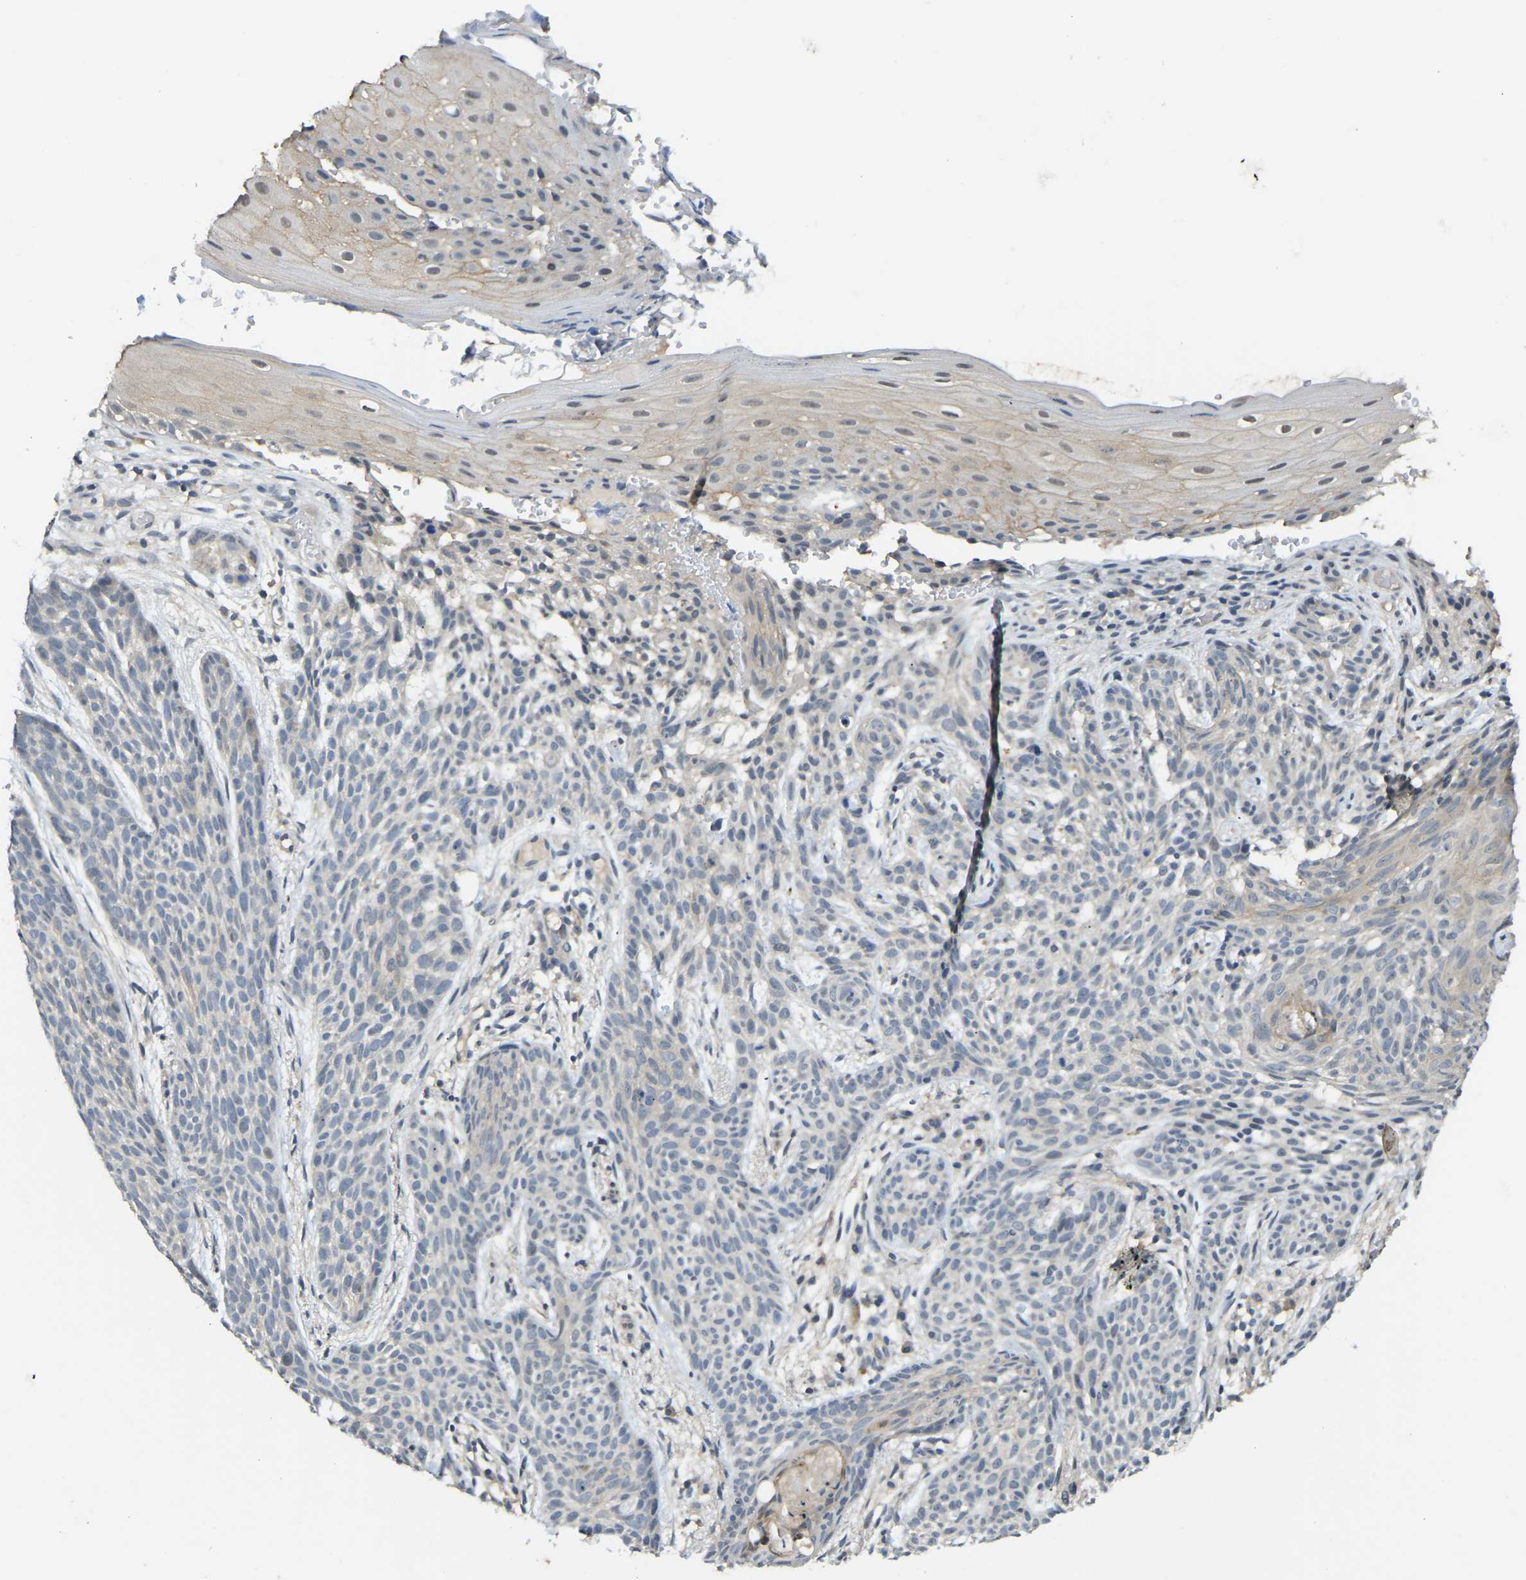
{"staining": {"intensity": "negative", "quantity": "none", "location": "none"}, "tissue": "skin cancer", "cell_type": "Tumor cells", "image_type": "cancer", "snomed": [{"axis": "morphology", "description": "Basal cell carcinoma"}, {"axis": "topography", "description": "Skin"}], "caption": "This is an immunohistochemistry (IHC) photomicrograph of human skin basal cell carcinoma. There is no staining in tumor cells.", "gene": "AHNAK", "patient": {"sex": "female", "age": 59}}